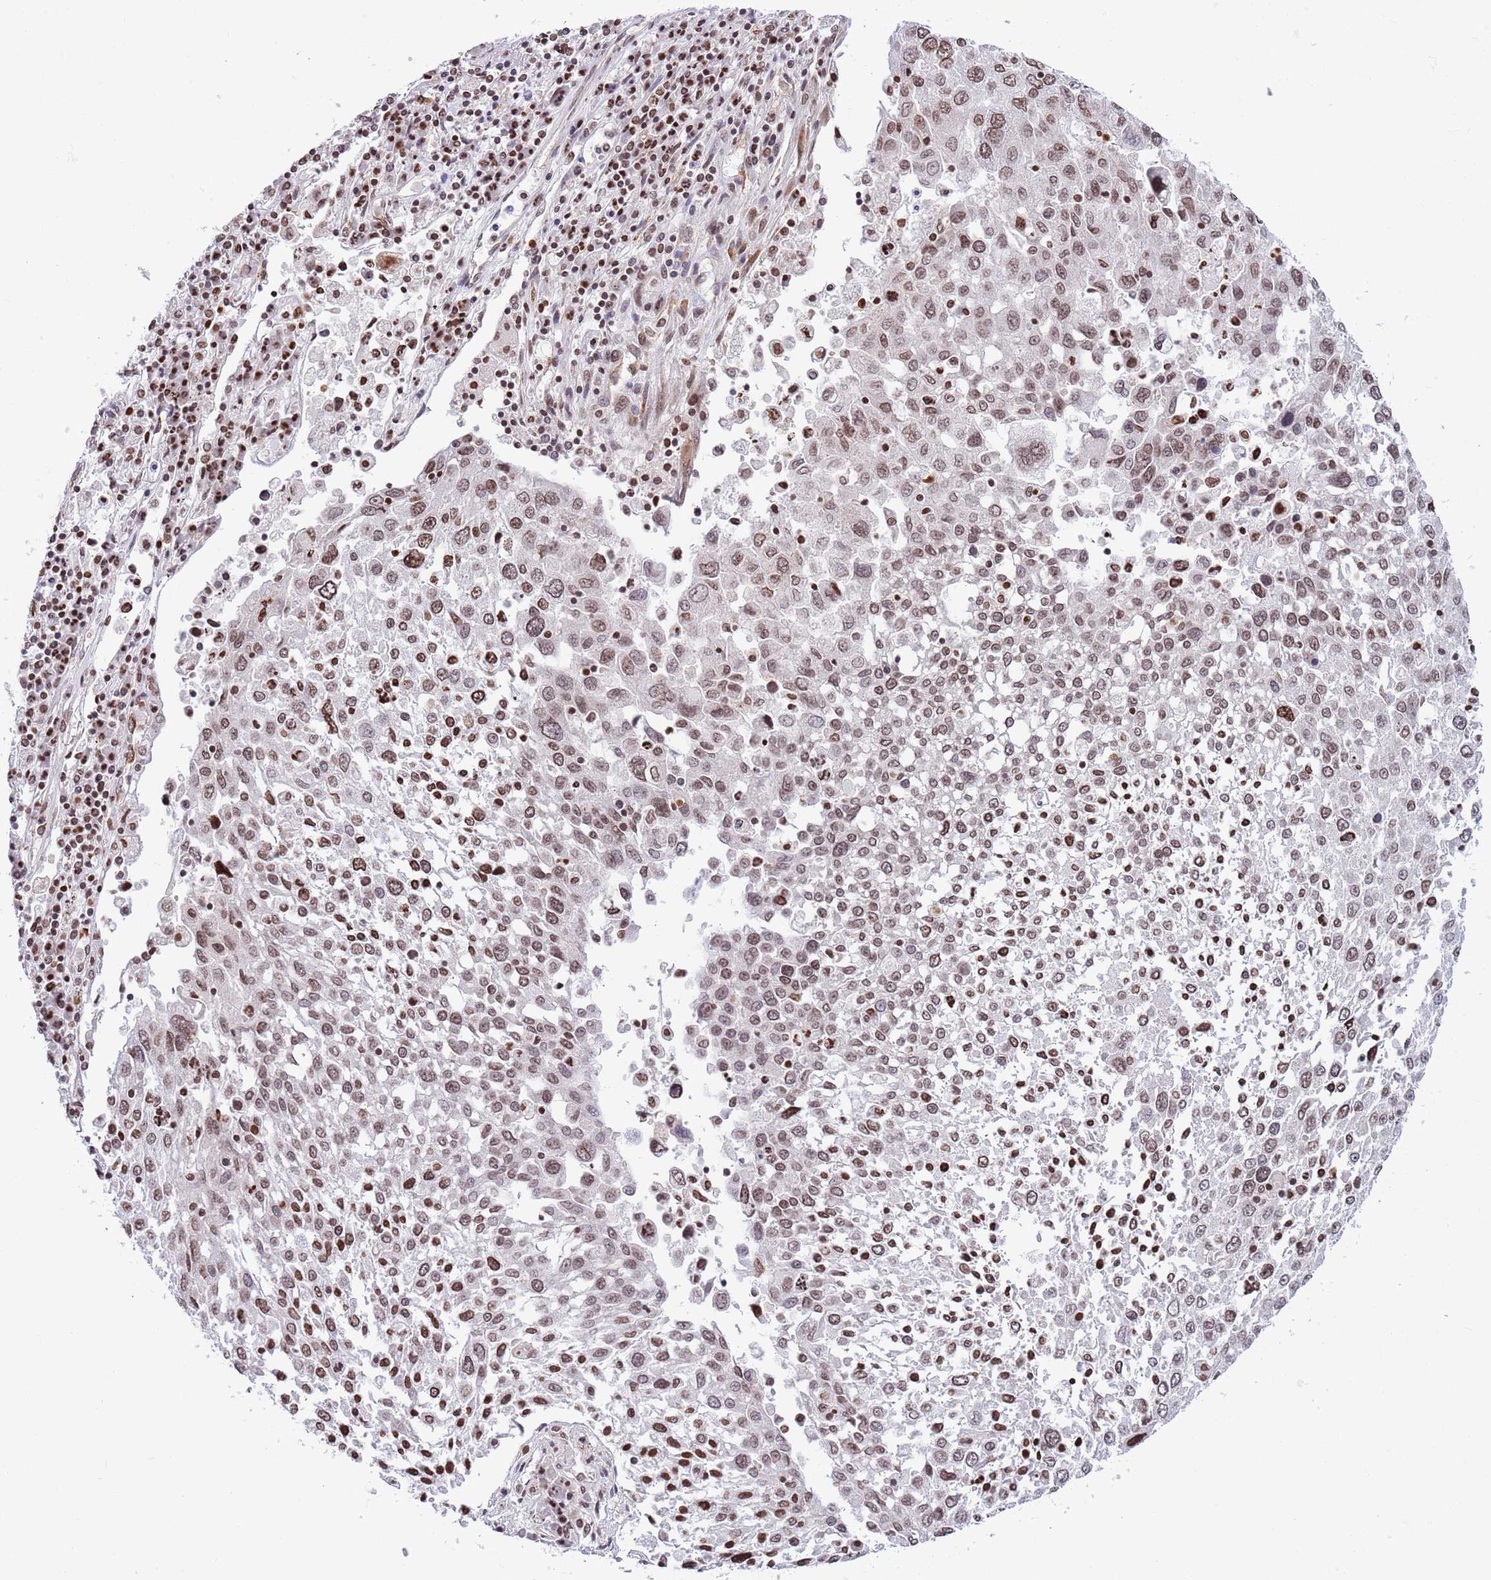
{"staining": {"intensity": "moderate", "quantity": ">75%", "location": "nuclear"}, "tissue": "lung cancer", "cell_type": "Tumor cells", "image_type": "cancer", "snomed": [{"axis": "morphology", "description": "Squamous cell carcinoma, NOS"}, {"axis": "topography", "description": "Lung"}], "caption": "IHC of lung cancer demonstrates medium levels of moderate nuclear staining in approximately >75% of tumor cells.", "gene": "NRIP1", "patient": {"sex": "male", "age": 65}}